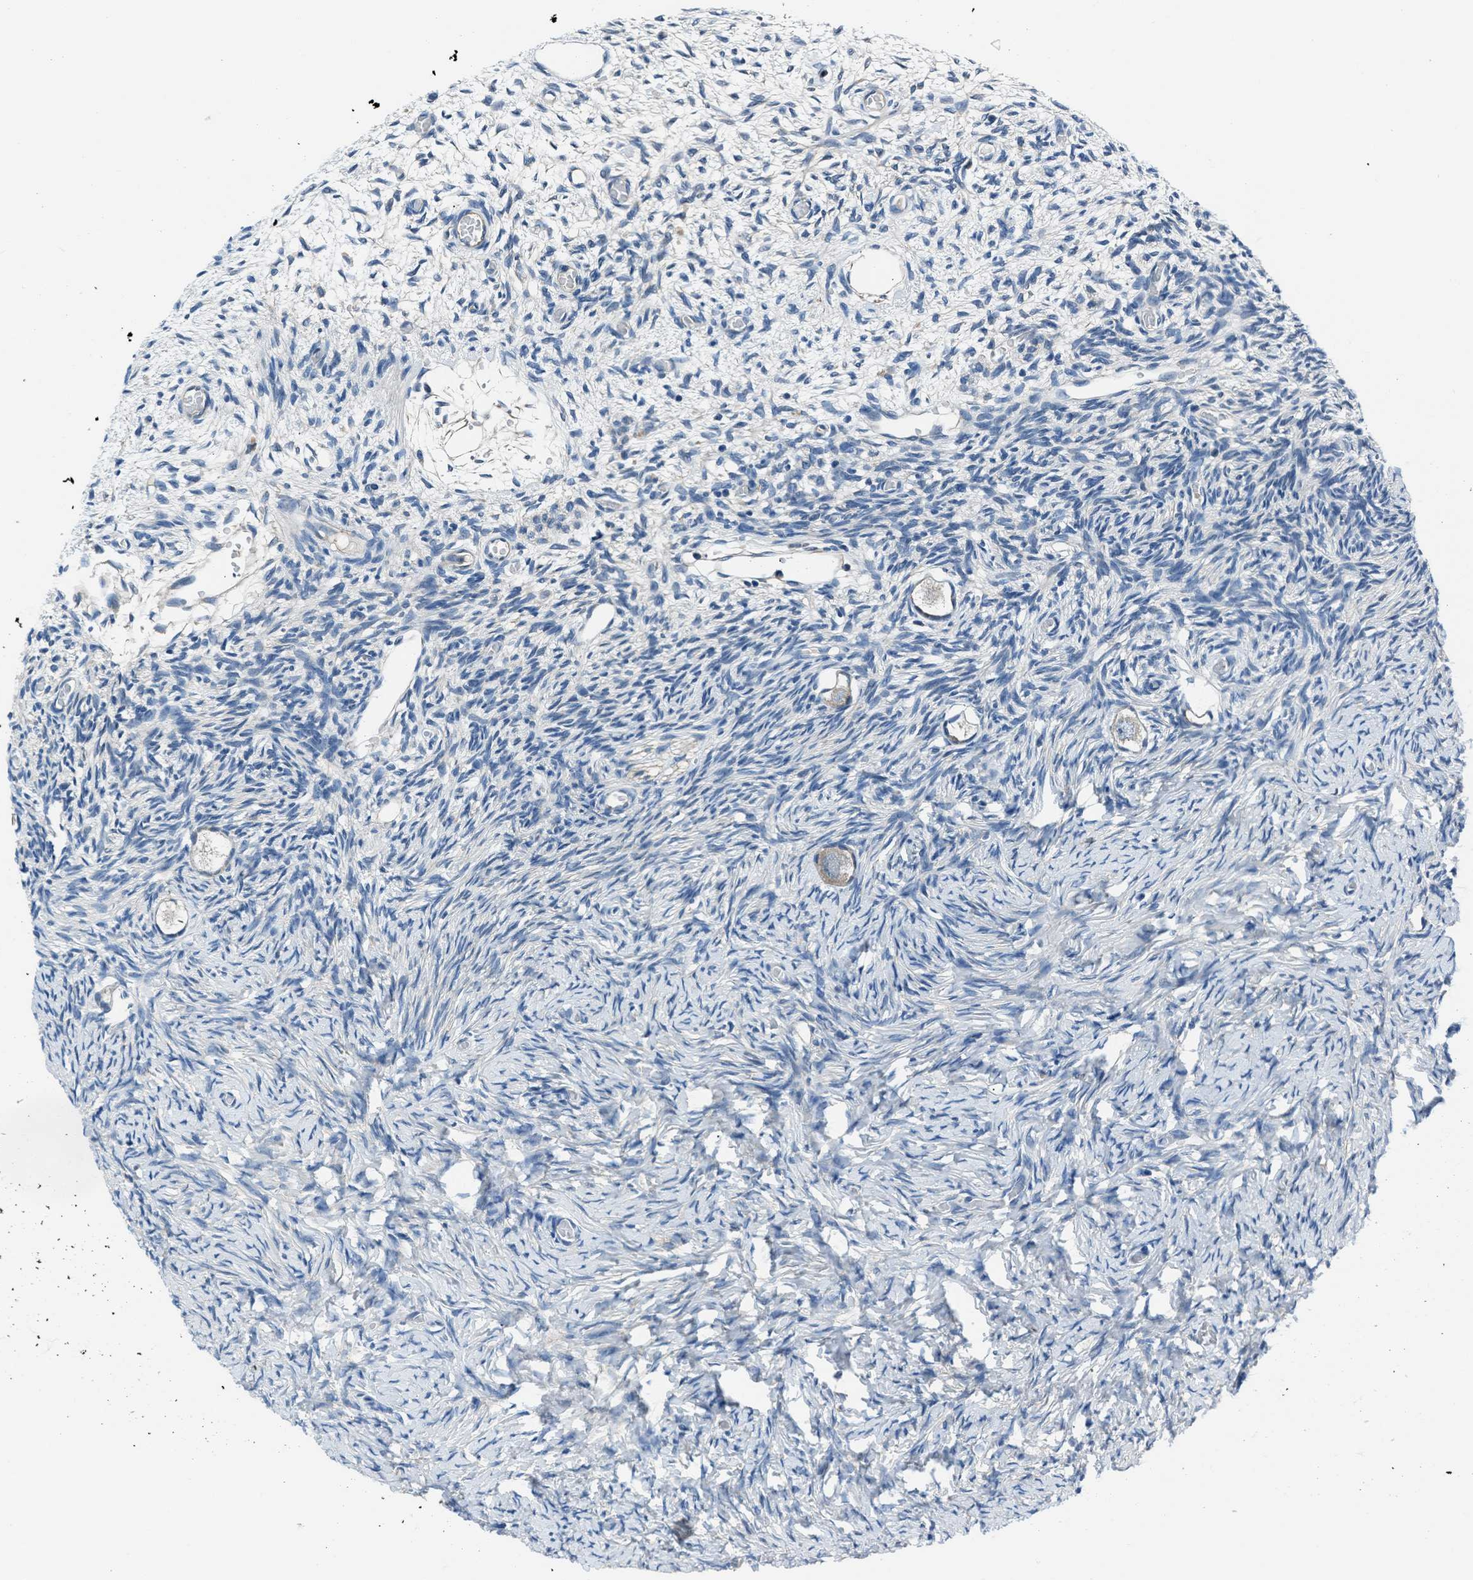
{"staining": {"intensity": "weak", "quantity": "<25%", "location": "cytoplasmic/membranous"}, "tissue": "ovary", "cell_type": "Follicle cells", "image_type": "normal", "snomed": [{"axis": "morphology", "description": "Normal tissue, NOS"}, {"axis": "topography", "description": "Ovary"}], "caption": "High power microscopy micrograph of an immunohistochemistry photomicrograph of normal ovary, revealing no significant expression in follicle cells. The staining is performed using DAB brown chromogen with nuclei counter-stained in using hematoxylin.", "gene": "SLC38A6", "patient": {"sex": "female", "age": 27}}